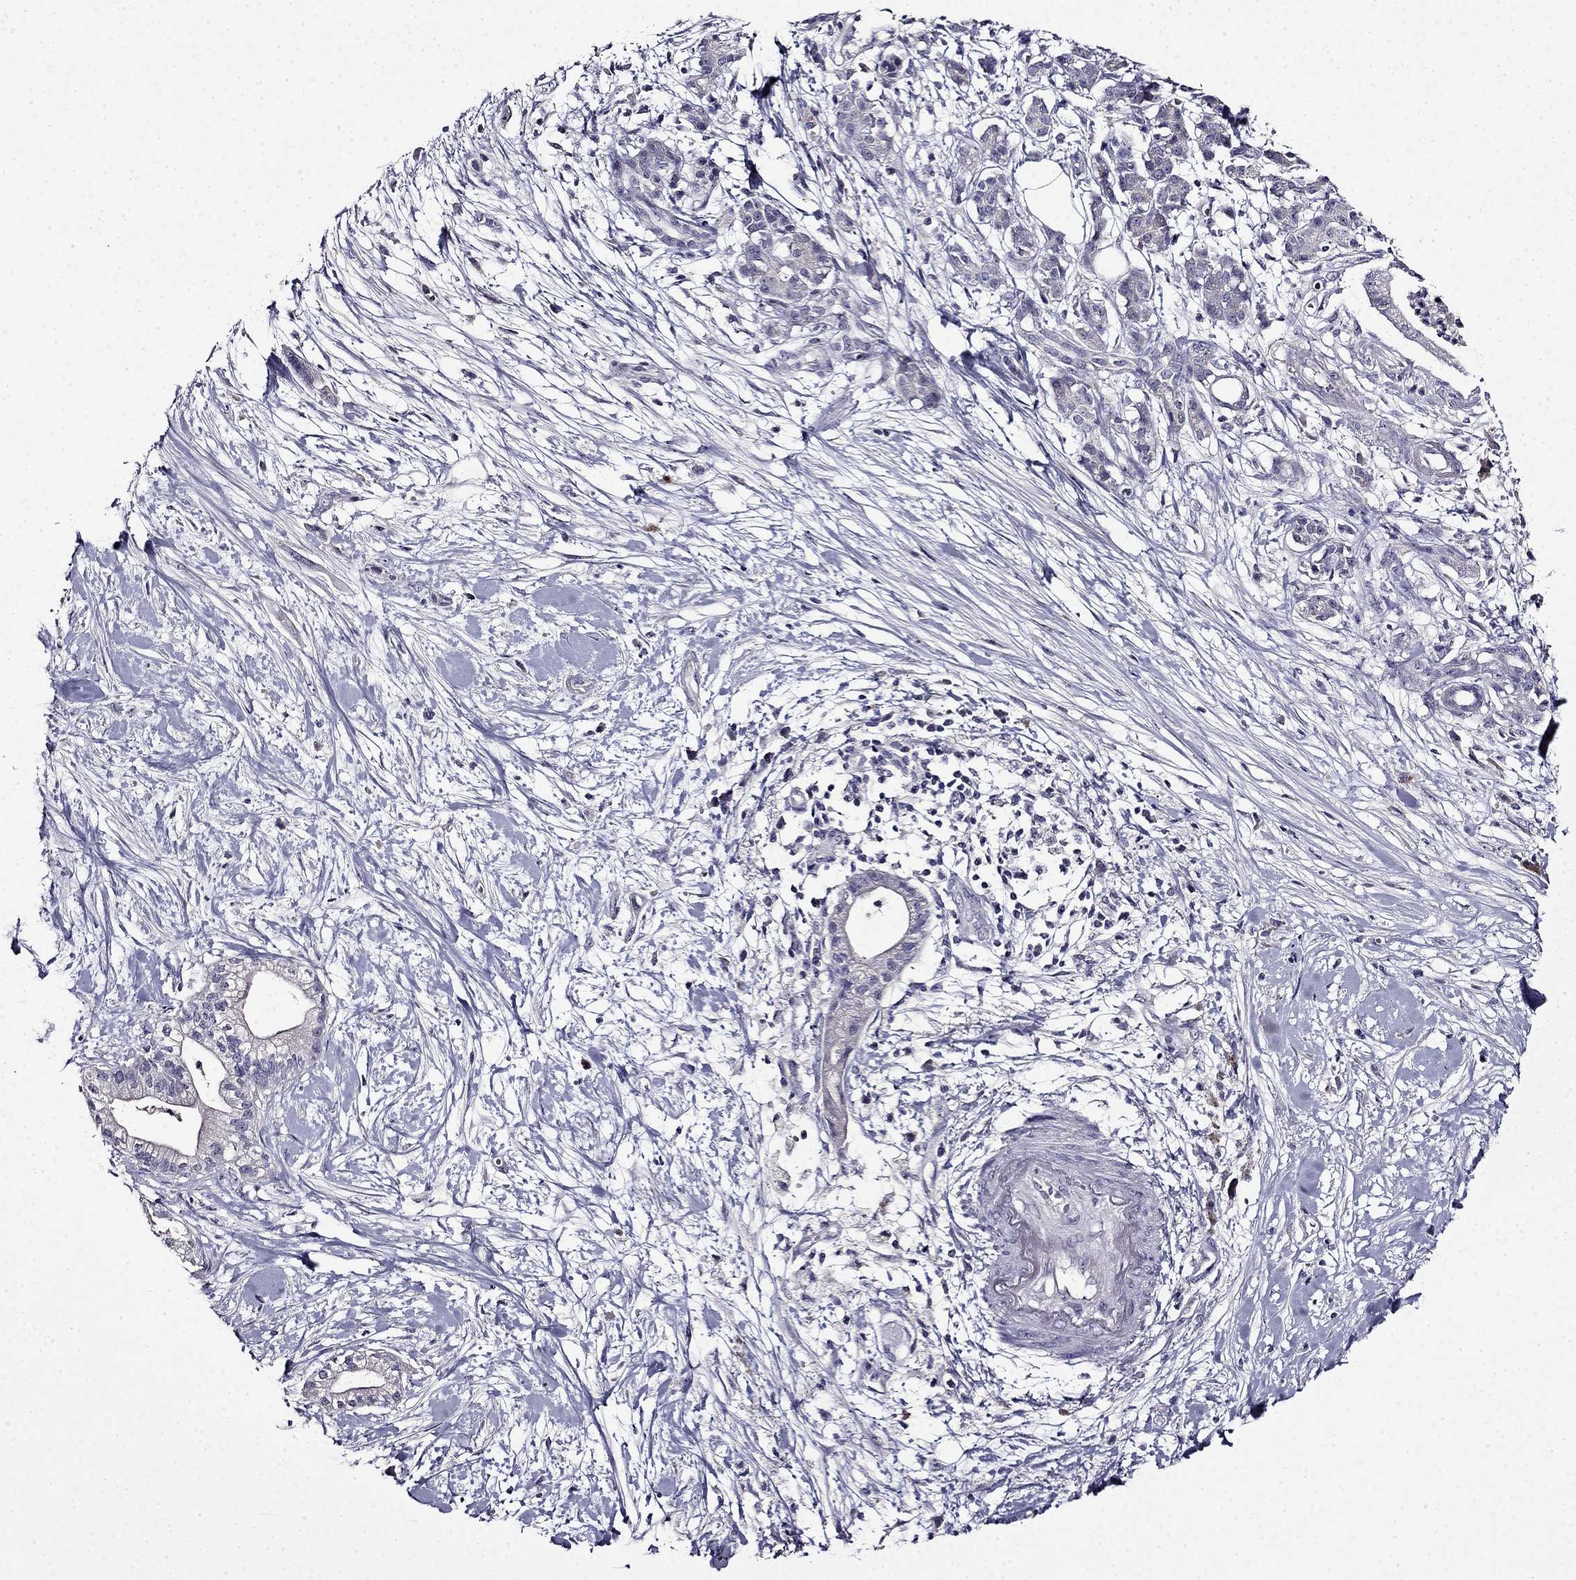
{"staining": {"intensity": "negative", "quantity": "none", "location": "none"}, "tissue": "pancreatic cancer", "cell_type": "Tumor cells", "image_type": "cancer", "snomed": [{"axis": "morphology", "description": "Normal tissue, NOS"}, {"axis": "morphology", "description": "Adenocarcinoma, NOS"}, {"axis": "topography", "description": "Lymph node"}, {"axis": "topography", "description": "Pancreas"}], "caption": "This is an immunohistochemistry (IHC) histopathology image of human pancreatic cancer (adenocarcinoma). There is no positivity in tumor cells.", "gene": "TMEM266", "patient": {"sex": "female", "age": 58}}